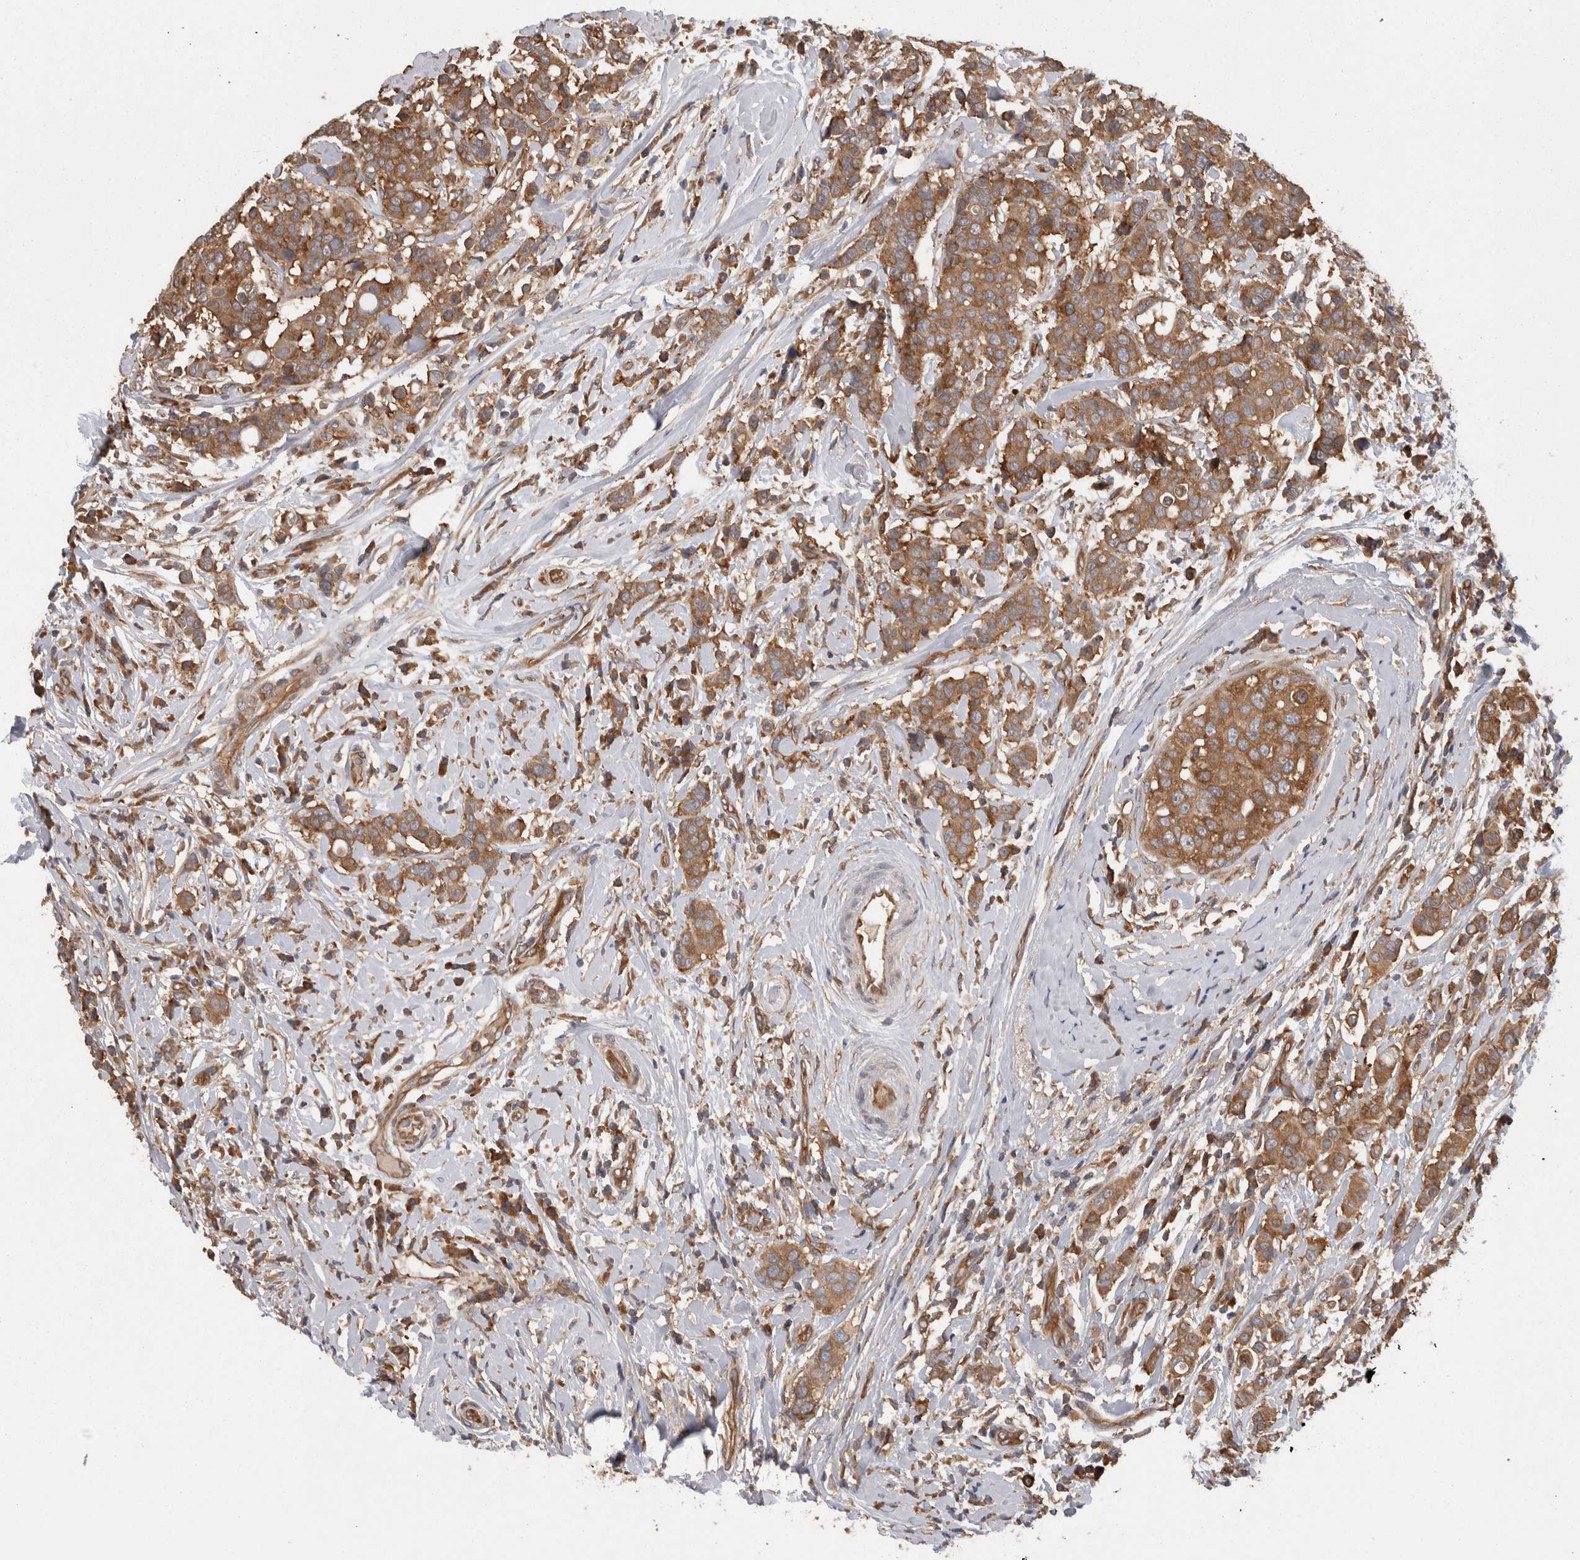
{"staining": {"intensity": "moderate", "quantity": ">75%", "location": "cytoplasmic/membranous"}, "tissue": "breast cancer", "cell_type": "Tumor cells", "image_type": "cancer", "snomed": [{"axis": "morphology", "description": "Duct carcinoma"}, {"axis": "topography", "description": "Breast"}], "caption": "A photomicrograph showing moderate cytoplasmic/membranous staining in approximately >75% of tumor cells in breast cancer (invasive ductal carcinoma), as visualized by brown immunohistochemical staining.", "gene": "SMCR8", "patient": {"sex": "female", "age": 27}}